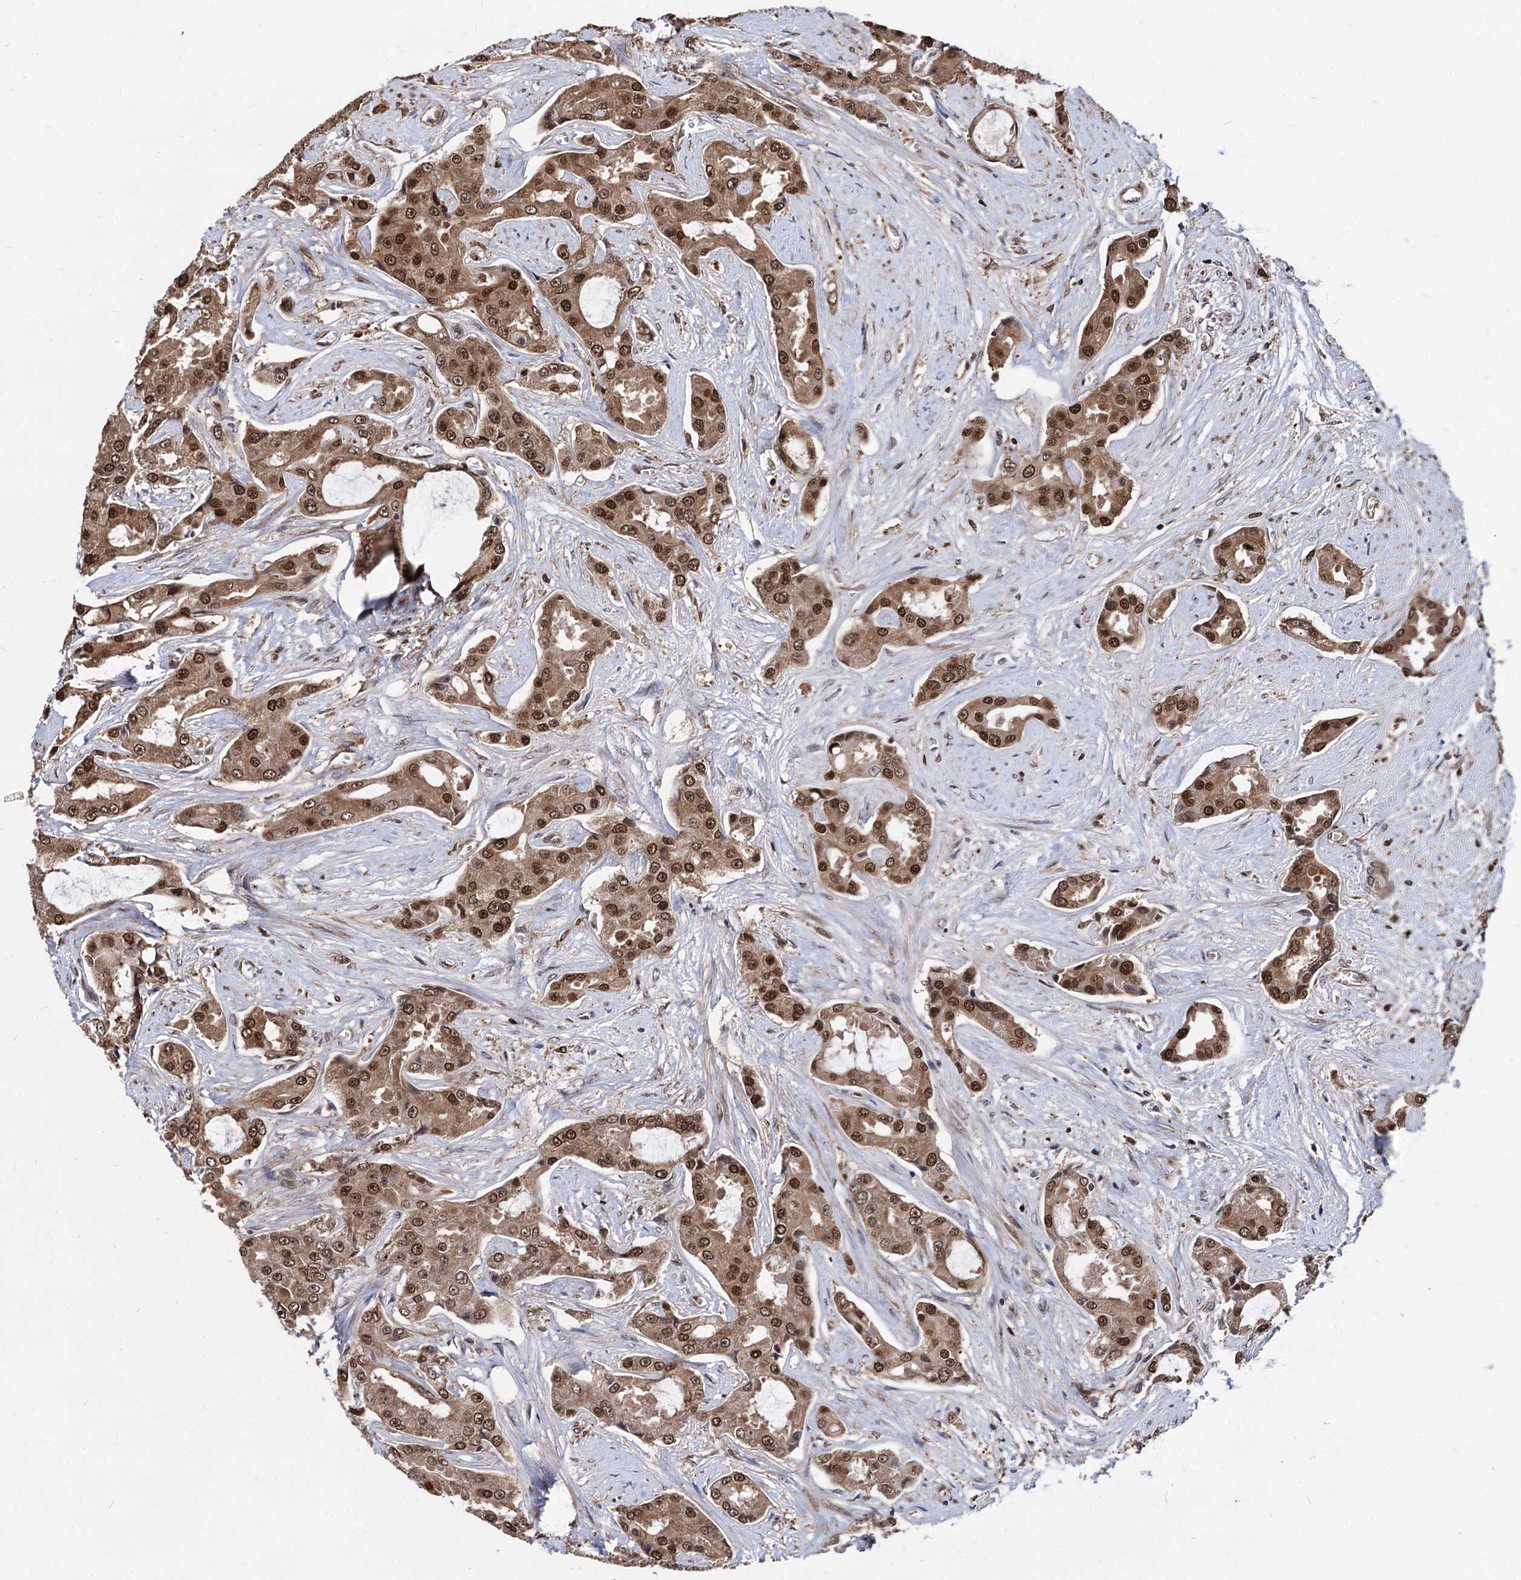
{"staining": {"intensity": "moderate", "quantity": ">75%", "location": "cytoplasmic/membranous,nuclear"}, "tissue": "prostate cancer", "cell_type": "Tumor cells", "image_type": "cancer", "snomed": [{"axis": "morphology", "description": "Adenocarcinoma, High grade"}, {"axis": "topography", "description": "Prostate"}], "caption": "High-grade adenocarcinoma (prostate) was stained to show a protein in brown. There is medium levels of moderate cytoplasmic/membranous and nuclear expression in about >75% of tumor cells. Nuclei are stained in blue.", "gene": "ANKRD12", "patient": {"sex": "male", "age": 73}}